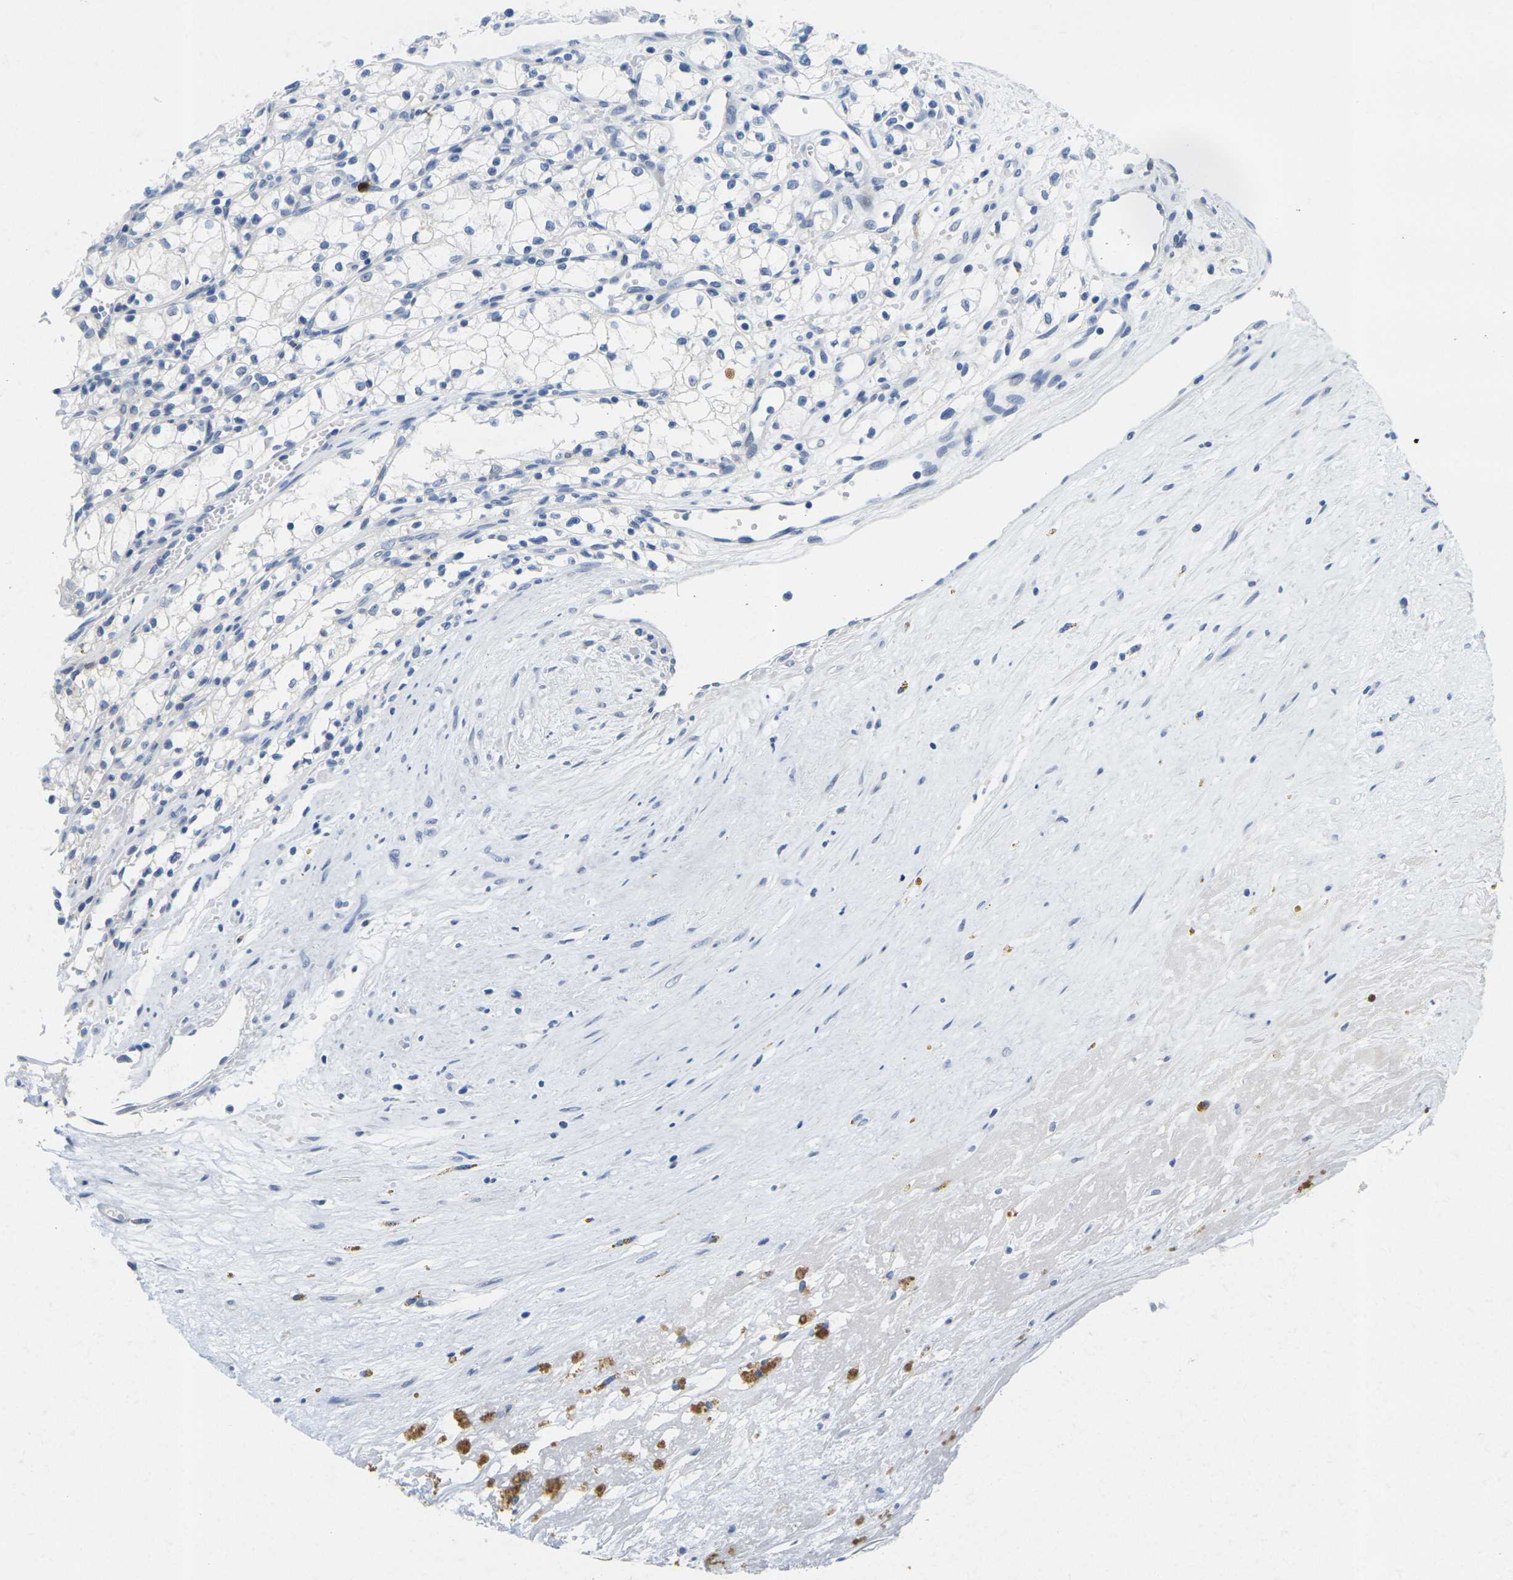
{"staining": {"intensity": "negative", "quantity": "none", "location": "none"}, "tissue": "renal cancer", "cell_type": "Tumor cells", "image_type": "cancer", "snomed": [{"axis": "morphology", "description": "Normal tissue, NOS"}, {"axis": "morphology", "description": "Adenocarcinoma, NOS"}, {"axis": "topography", "description": "Kidney"}], "caption": "Adenocarcinoma (renal) was stained to show a protein in brown. There is no significant staining in tumor cells.", "gene": "GPR15", "patient": {"sex": "male", "age": 59}}